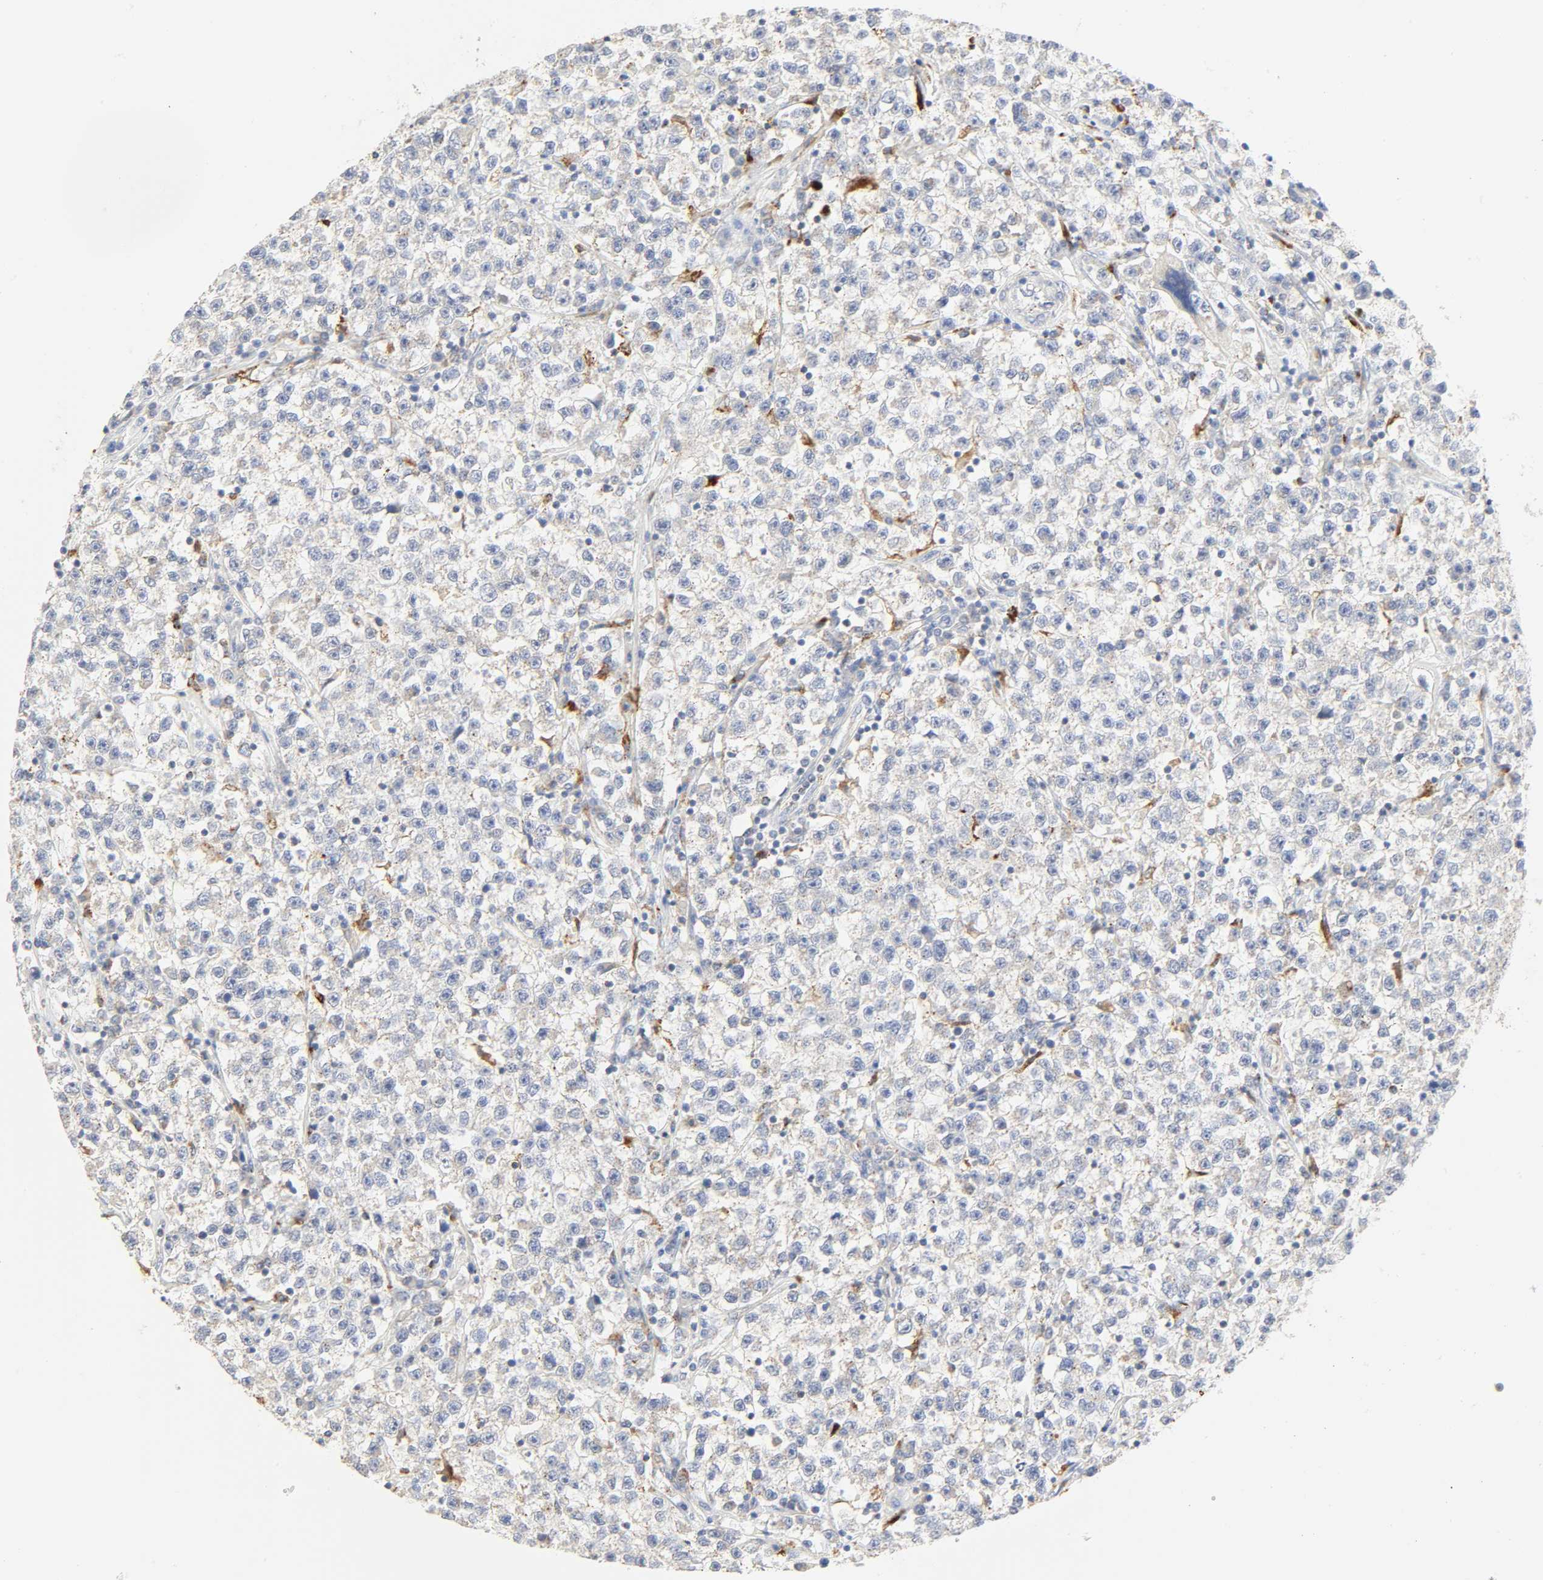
{"staining": {"intensity": "negative", "quantity": "none", "location": "none"}, "tissue": "testis cancer", "cell_type": "Tumor cells", "image_type": "cancer", "snomed": [{"axis": "morphology", "description": "Seminoma, NOS"}, {"axis": "topography", "description": "Testis"}], "caption": "Immunohistochemistry (IHC) micrograph of seminoma (testis) stained for a protein (brown), which shows no positivity in tumor cells.", "gene": "CAMK2A", "patient": {"sex": "male", "age": 22}}